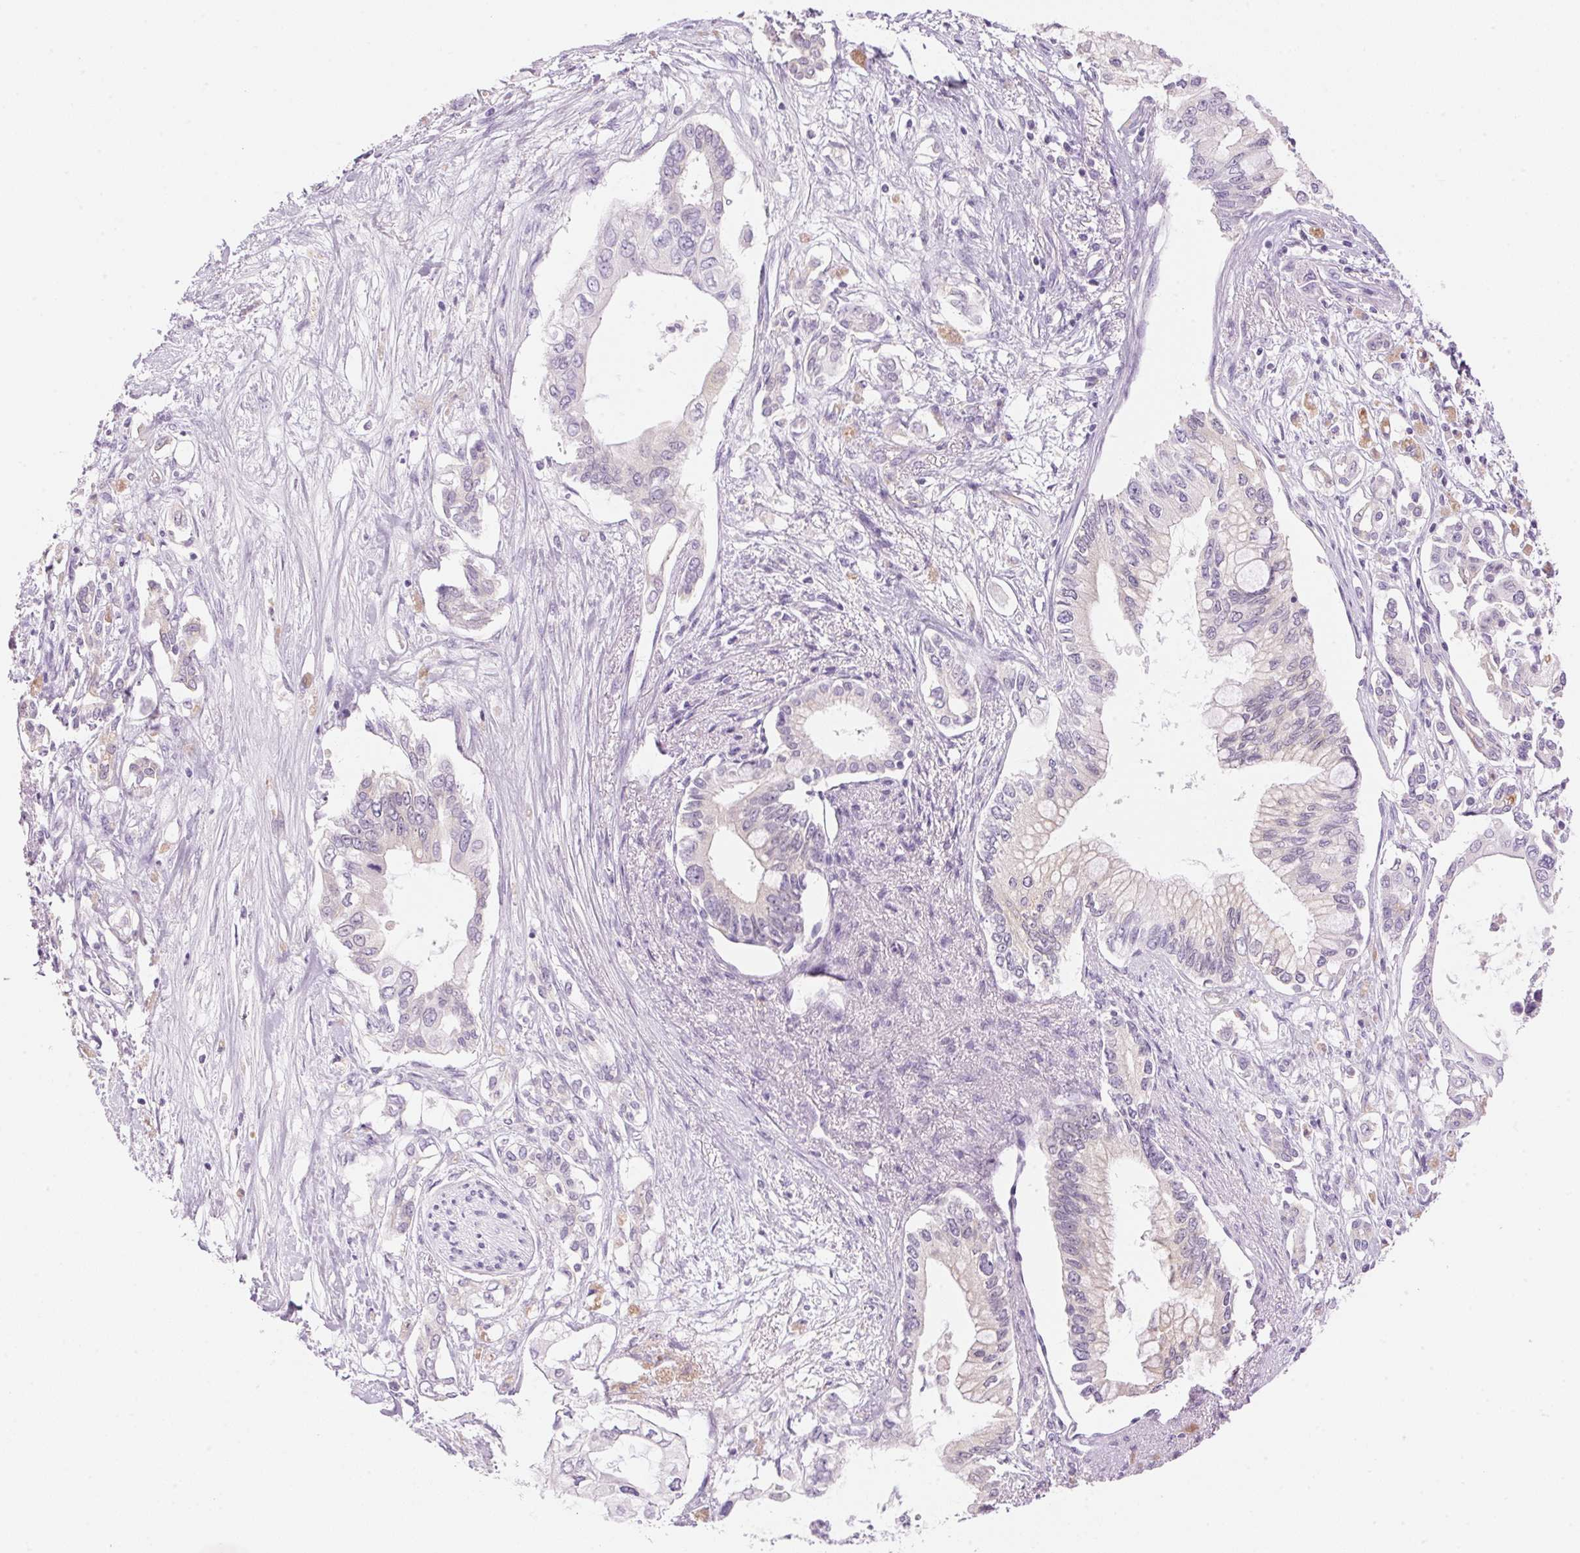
{"staining": {"intensity": "negative", "quantity": "none", "location": "none"}, "tissue": "pancreatic cancer", "cell_type": "Tumor cells", "image_type": "cancer", "snomed": [{"axis": "morphology", "description": "Adenocarcinoma, NOS"}, {"axis": "topography", "description": "Pancreas"}], "caption": "High power microscopy micrograph of an IHC image of pancreatic adenocarcinoma, revealing no significant expression in tumor cells.", "gene": "HSD17B2", "patient": {"sex": "female", "age": 63}}